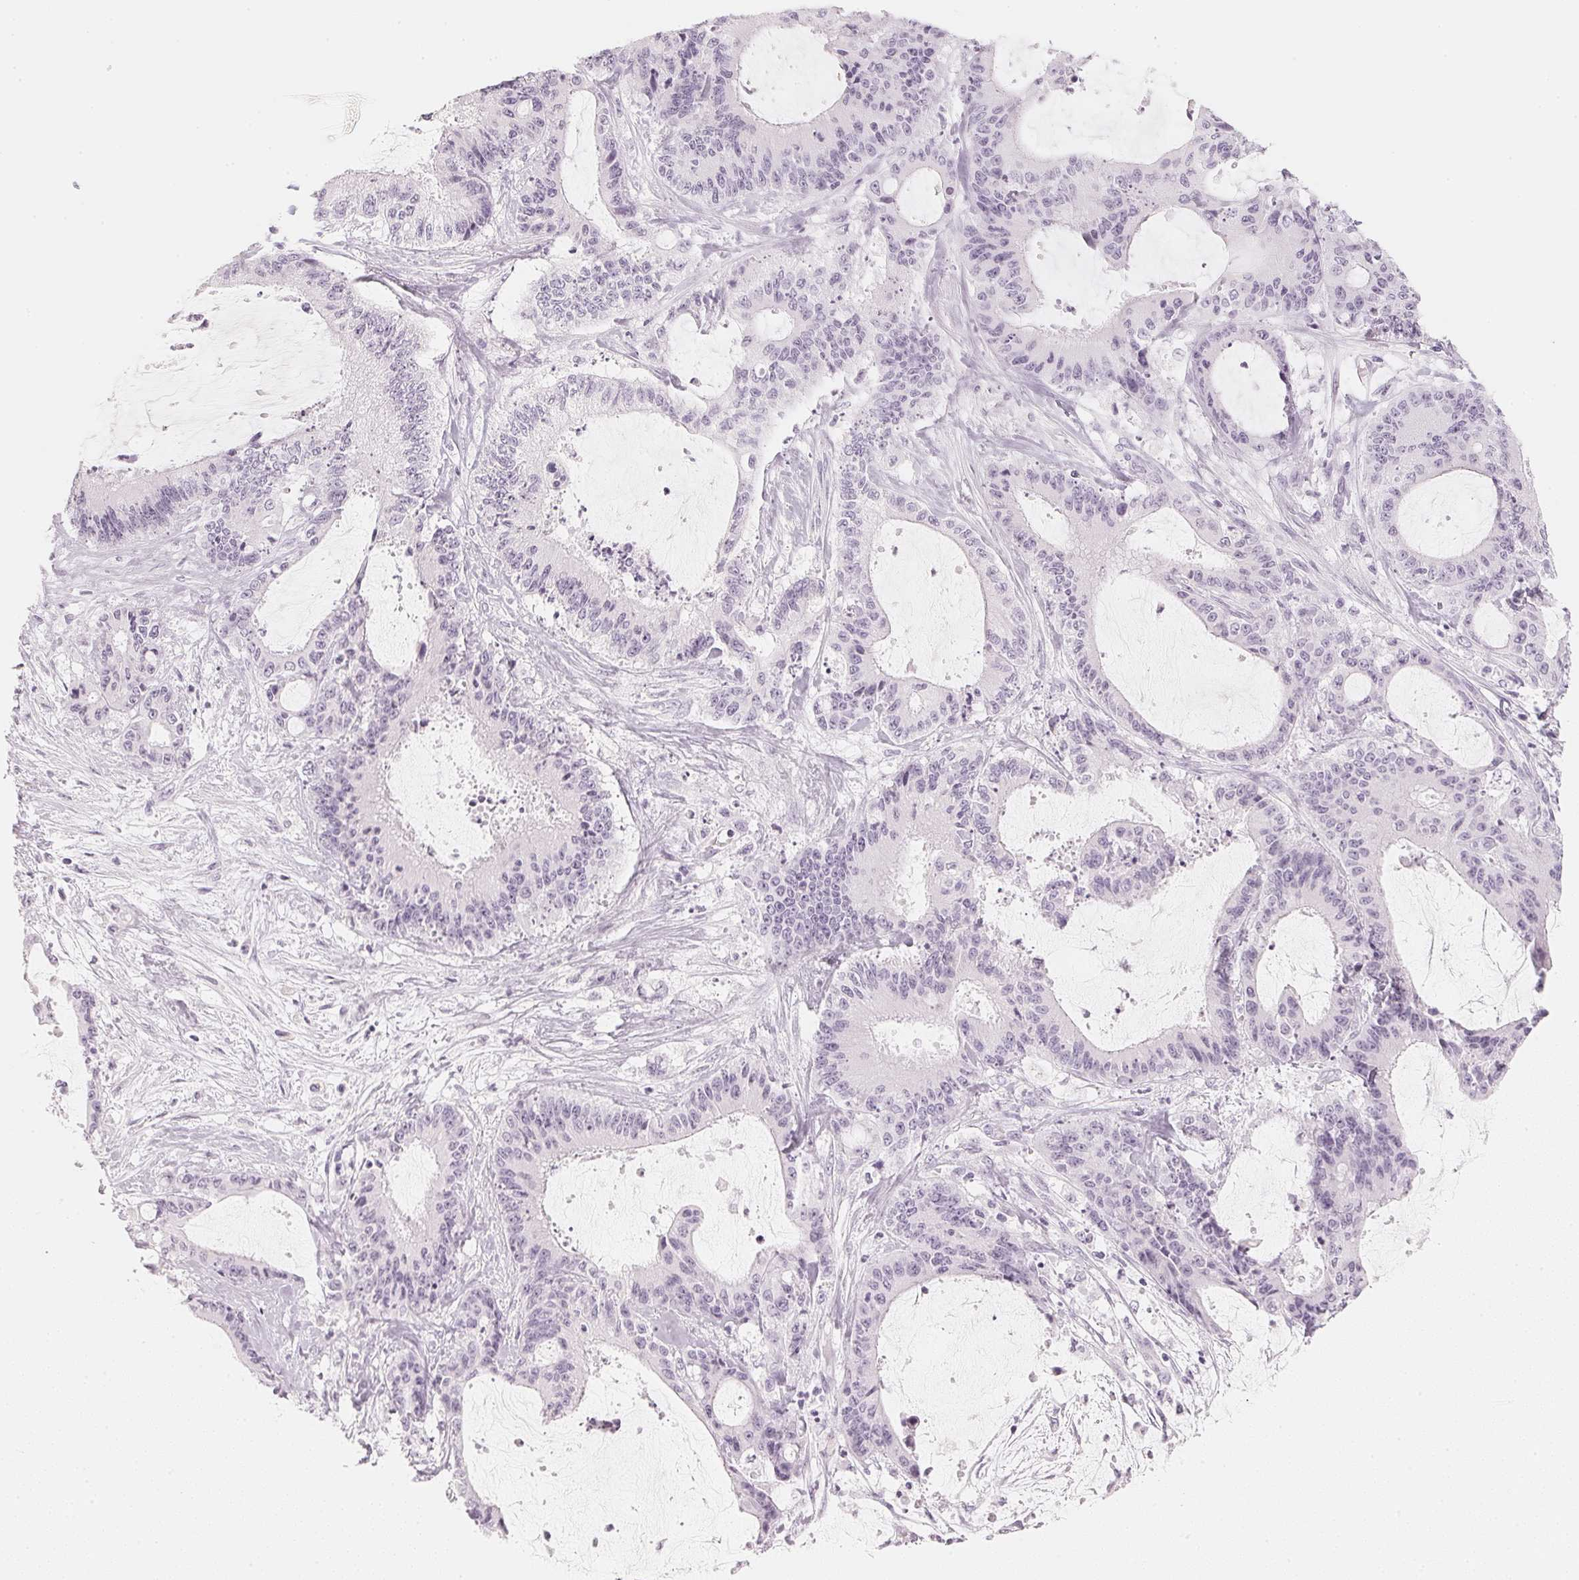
{"staining": {"intensity": "negative", "quantity": "none", "location": "none"}, "tissue": "liver cancer", "cell_type": "Tumor cells", "image_type": "cancer", "snomed": [{"axis": "morphology", "description": "Cholangiocarcinoma"}, {"axis": "topography", "description": "Liver"}], "caption": "Protein analysis of liver cancer (cholangiocarcinoma) reveals no significant staining in tumor cells.", "gene": "SLC22A8", "patient": {"sex": "female", "age": 73}}